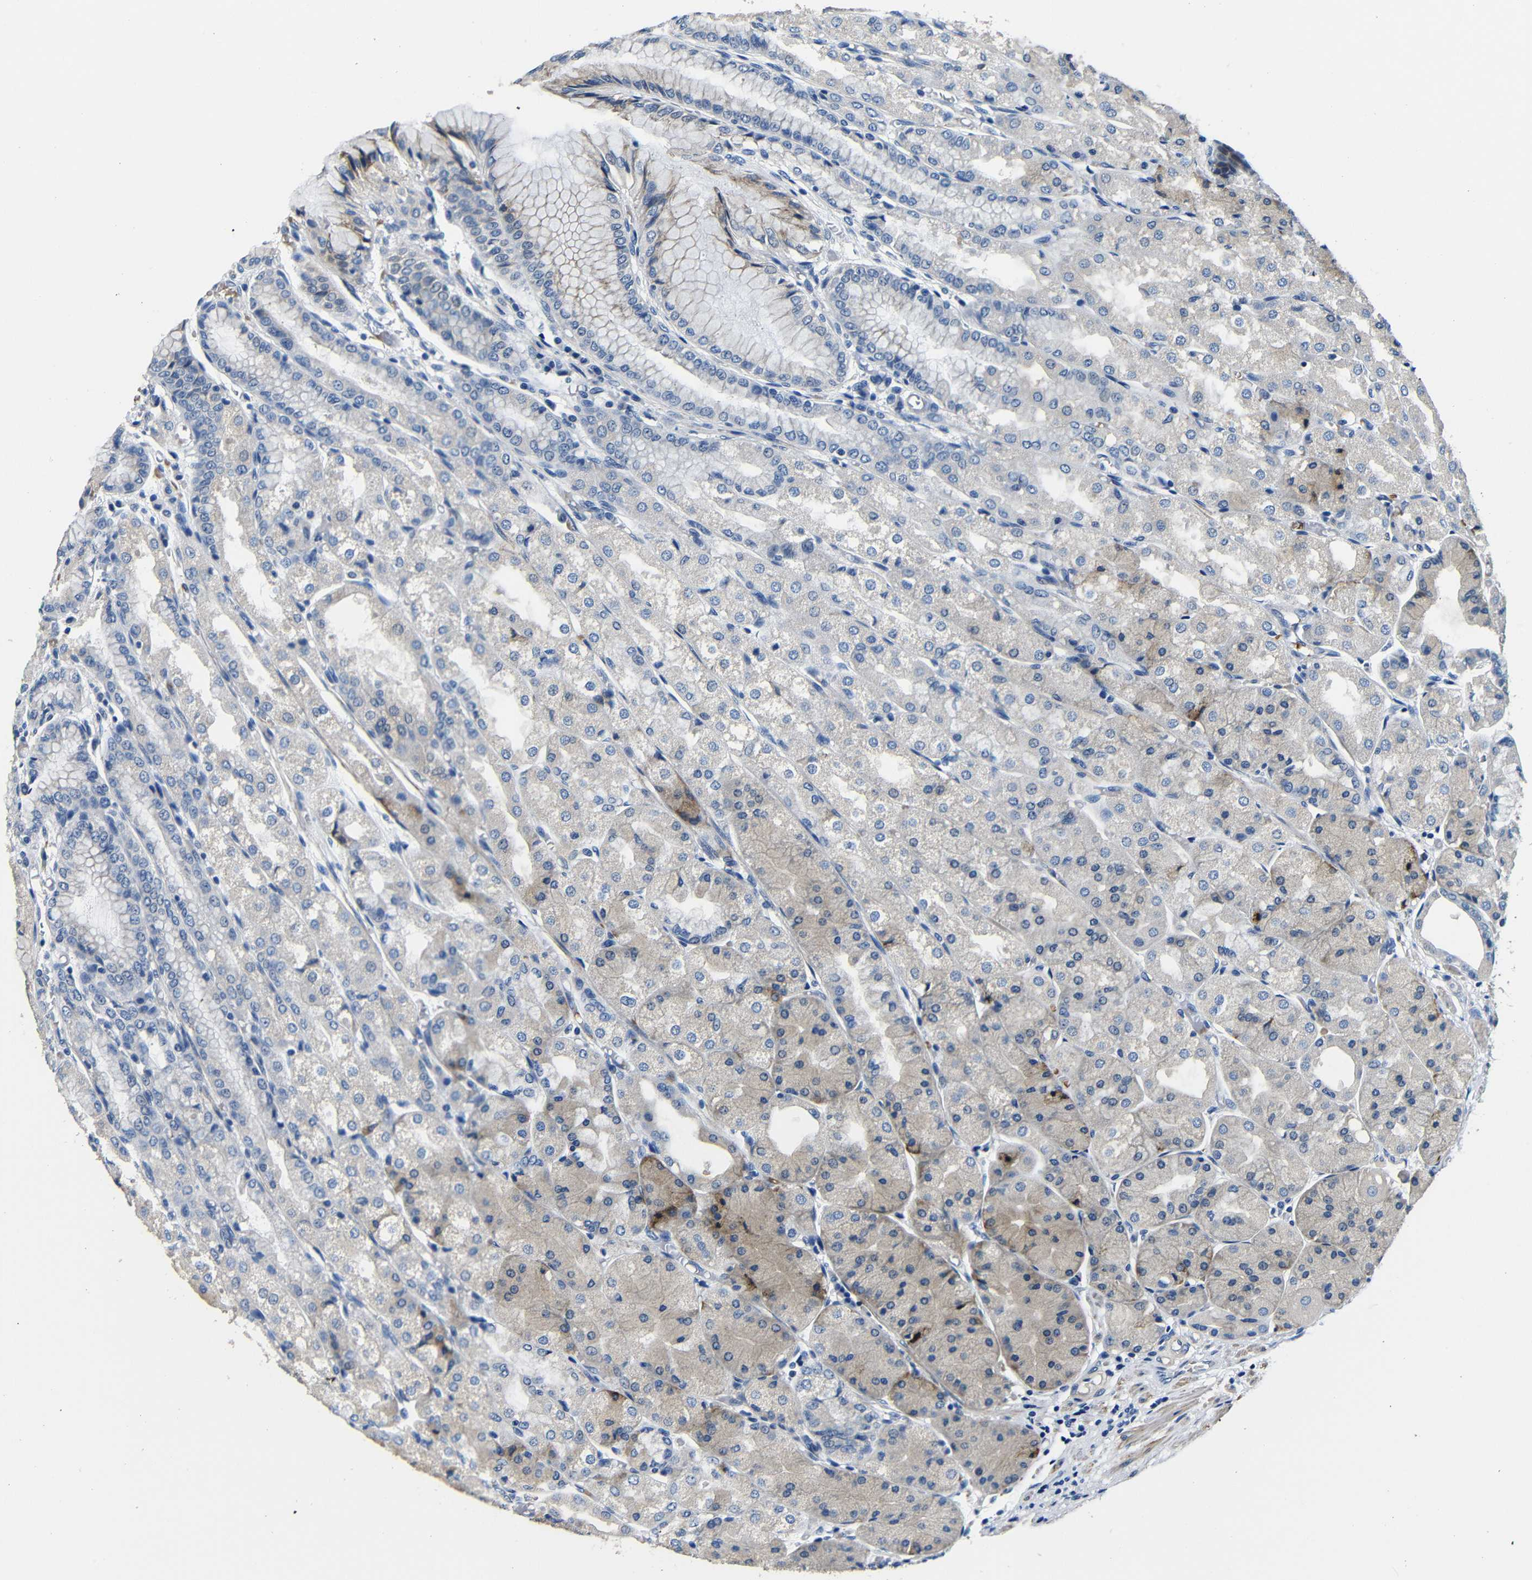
{"staining": {"intensity": "moderate", "quantity": "<25%", "location": "cytoplasmic/membranous"}, "tissue": "stomach", "cell_type": "Glandular cells", "image_type": "normal", "snomed": [{"axis": "morphology", "description": "Normal tissue, NOS"}, {"axis": "topography", "description": "Stomach, upper"}], "caption": "An image showing moderate cytoplasmic/membranous positivity in about <25% of glandular cells in unremarkable stomach, as visualized by brown immunohistochemical staining.", "gene": "TNFAIP1", "patient": {"sex": "male", "age": 72}}